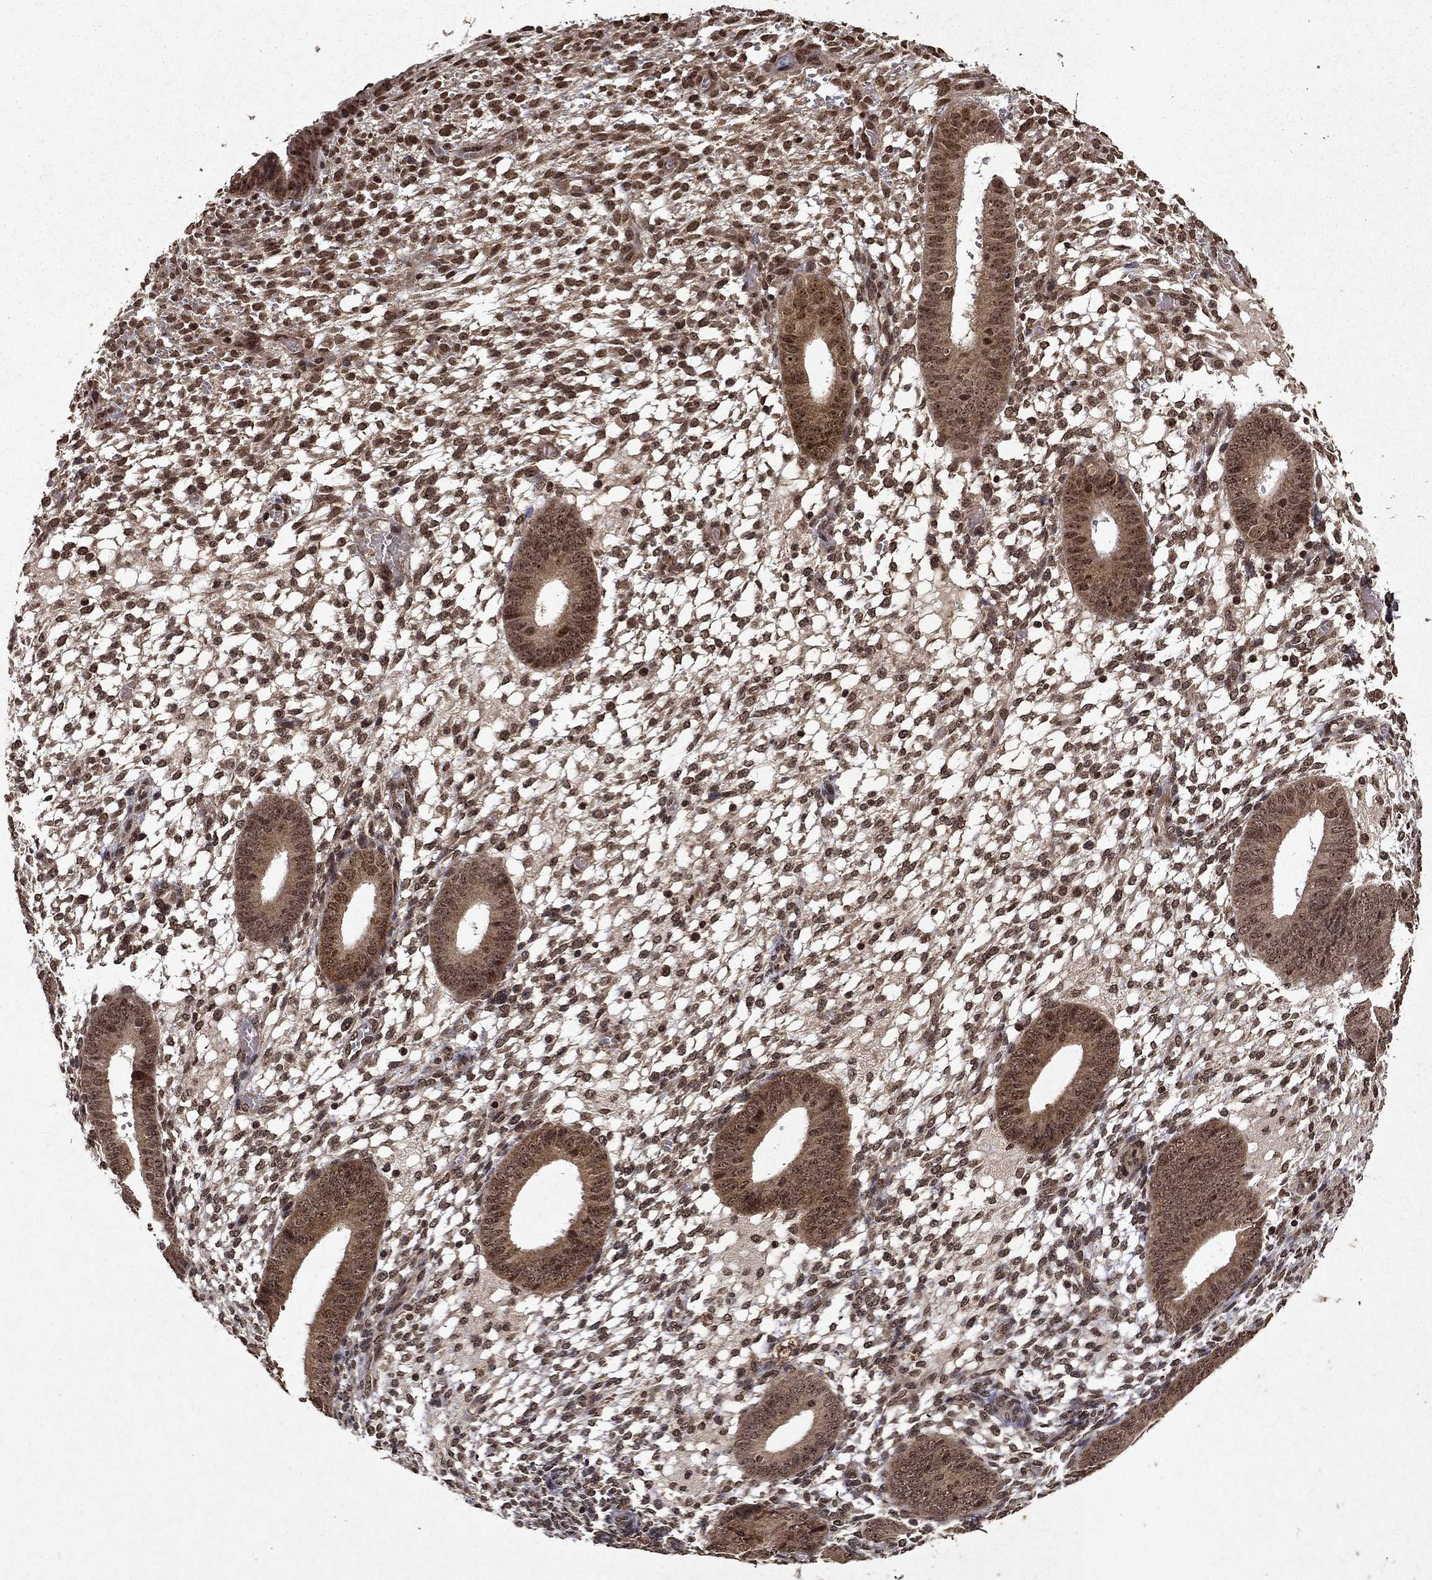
{"staining": {"intensity": "moderate", "quantity": ">75%", "location": "nuclear"}, "tissue": "endometrium", "cell_type": "Cells in endometrial stroma", "image_type": "normal", "snomed": [{"axis": "morphology", "description": "Normal tissue, NOS"}, {"axis": "topography", "description": "Endometrium"}], "caption": "Benign endometrium exhibits moderate nuclear expression in approximately >75% of cells in endometrial stroma.", "gene": "PIN4", "patient": {"sex": "female", "age": 39}}